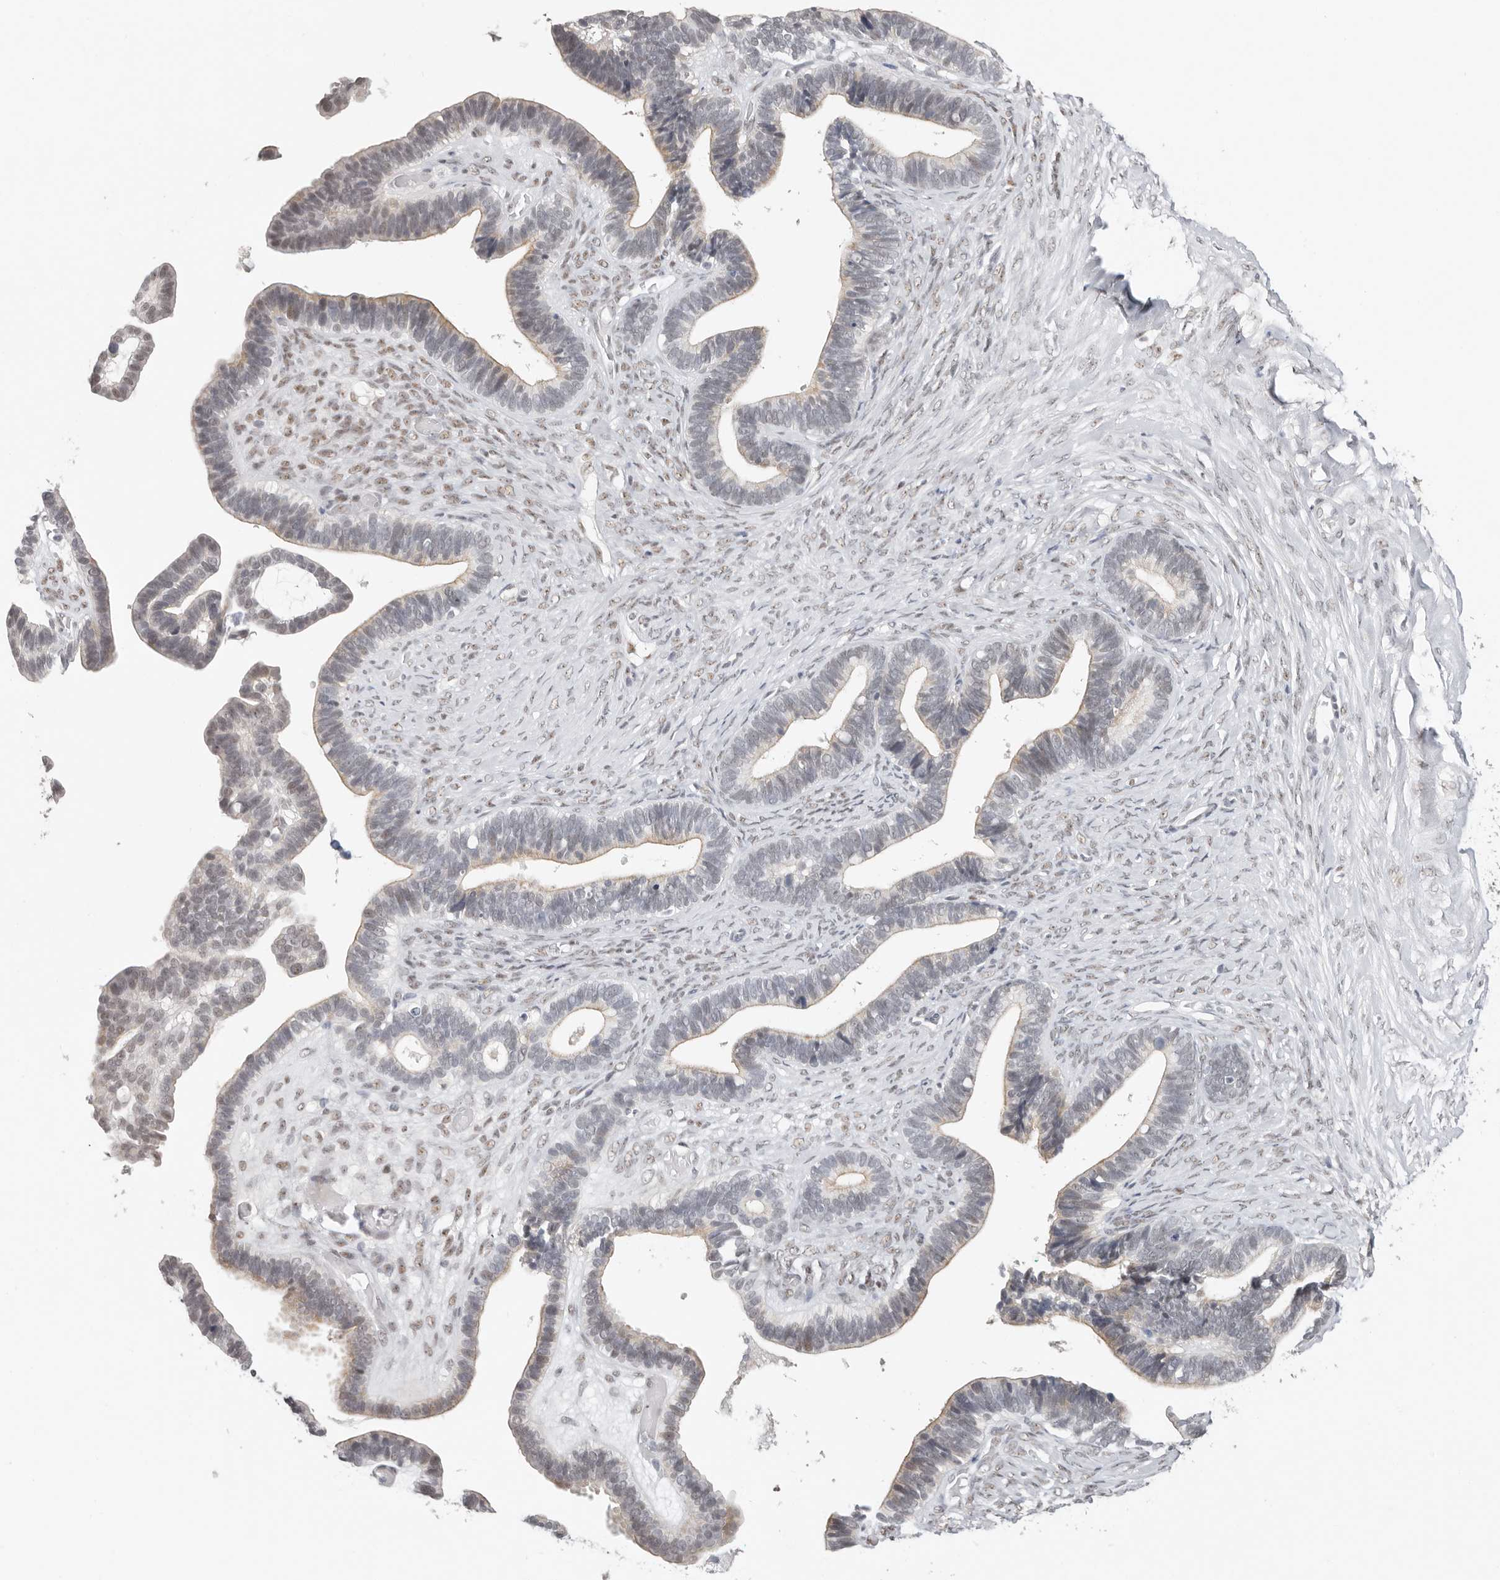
{"staining": {"intensity": "weak", "quantity": "<25%", "location": "cytoplasmic/membranous,nuclear"}, "tissue": "ovarian cancer", "cell_type": "Tumor cells", "image_type": "cancer", "snomed": [{"axis": "morphology", "description": "Cystadenocarcinoma, serous, NOS"}, {"axis": "topography", "description": "Ovary"}], "caption": "DAB immunohistochemical staining of human serous cystadenocarcinoma (ovarian) shows no significant staining in tumor cells.", "gene": "LARP7", "patient": {"sex": "female", "age": 56}}